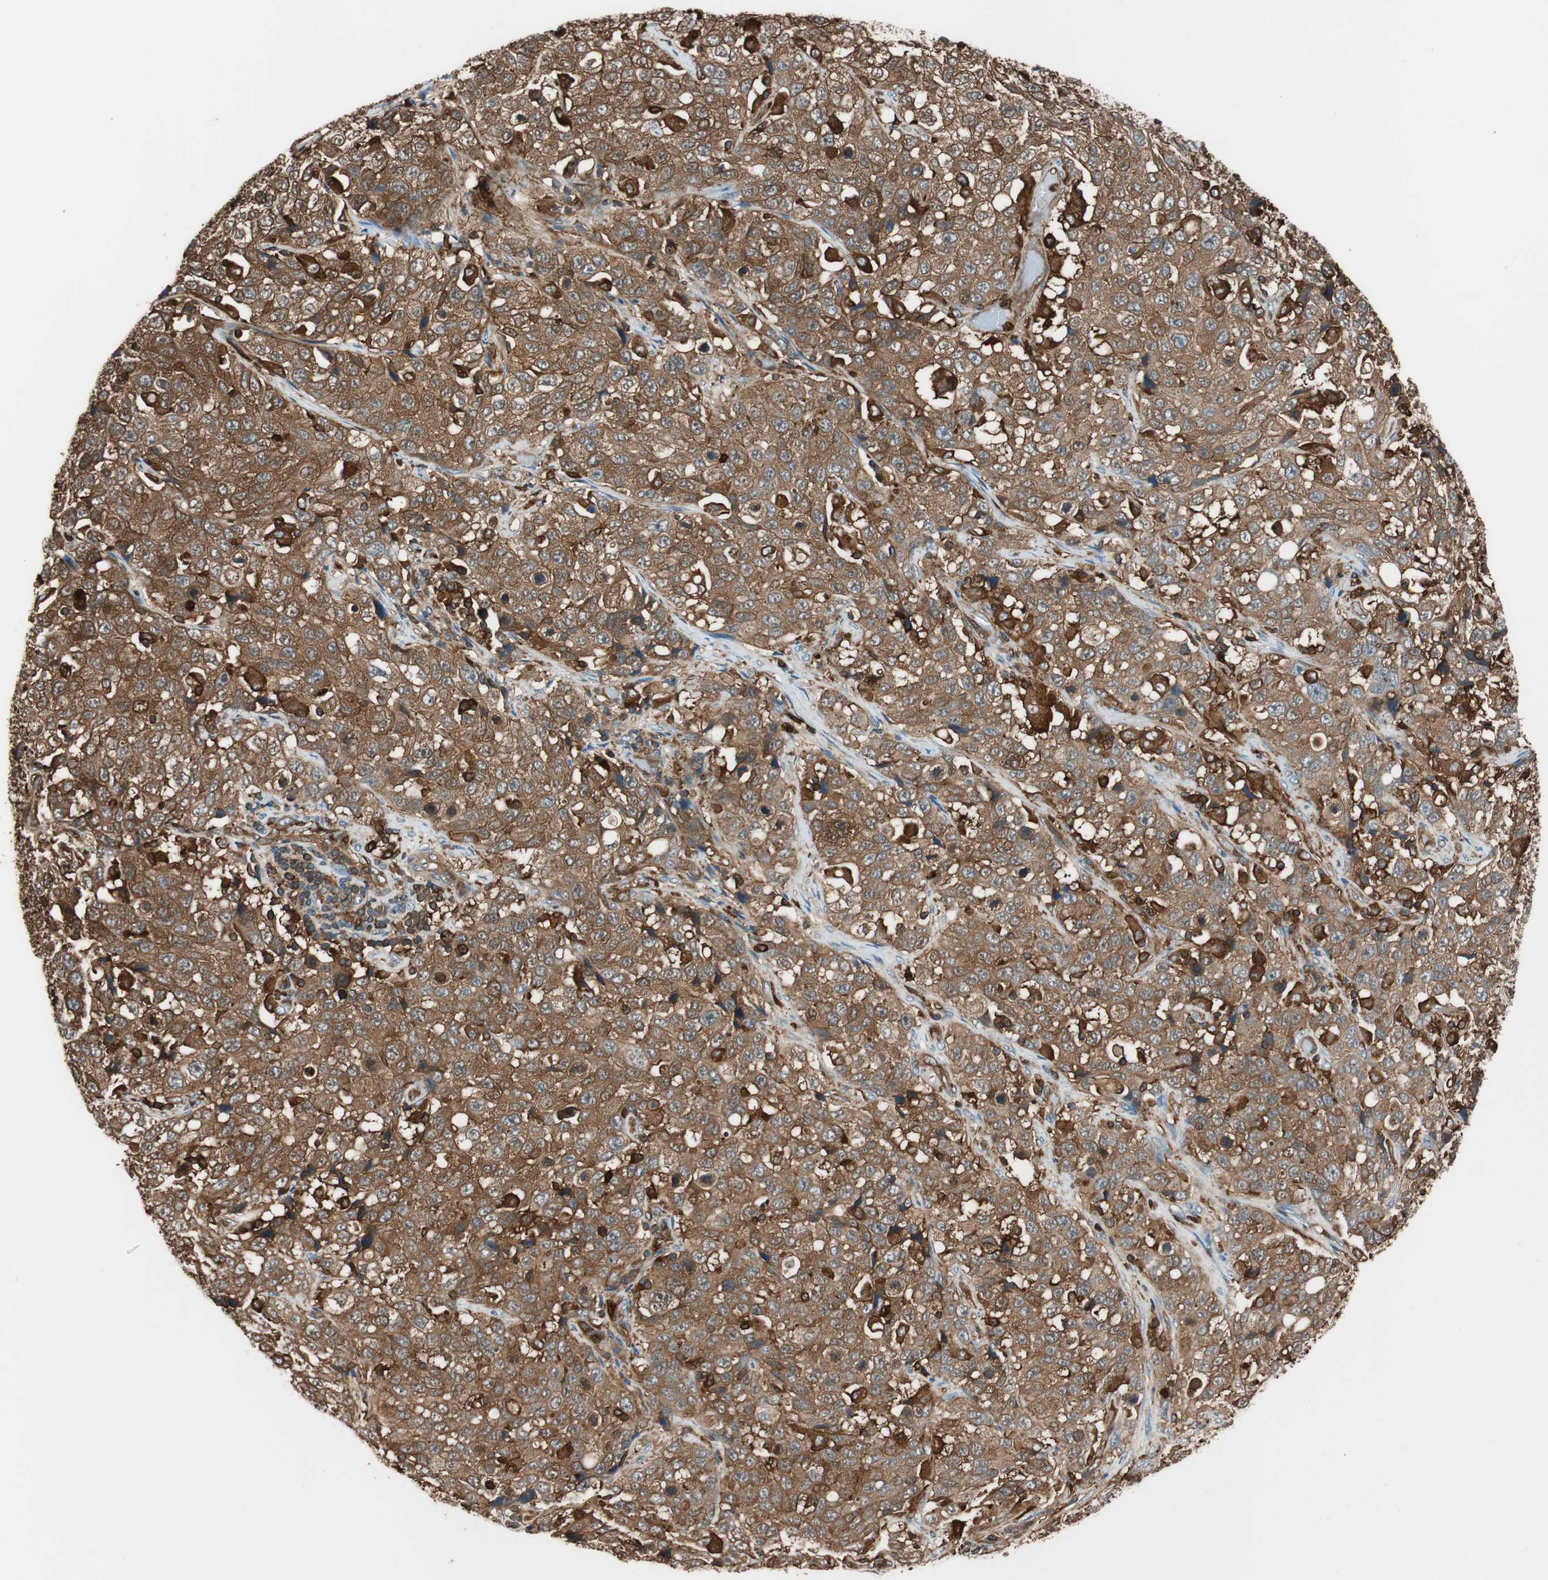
{"staining": {"intensity": "strong", "quantity": ">75%", "location": "cytoplasmic/membranous"}, "tissue": "stomach cancer", "cell_type": "Tumor cells", "image_type": "cancer", "snomed": [{"axis": "morphology", "description": "Normal tissue, NOS"}, {"axis": "morphology", "description": "Adenocarcinoma, NOS"}, {"axis": "topography", "description": "Stomach"}], "caption": "Stomach cancer (adenocarcinoma) tissue exhibits strong cytoplasmic/membranous staining in about >75% of tumor cells, visualized by immunohistochemistry.", "gene": "VASP", "patient": {"sex": "male", "age": 48}}